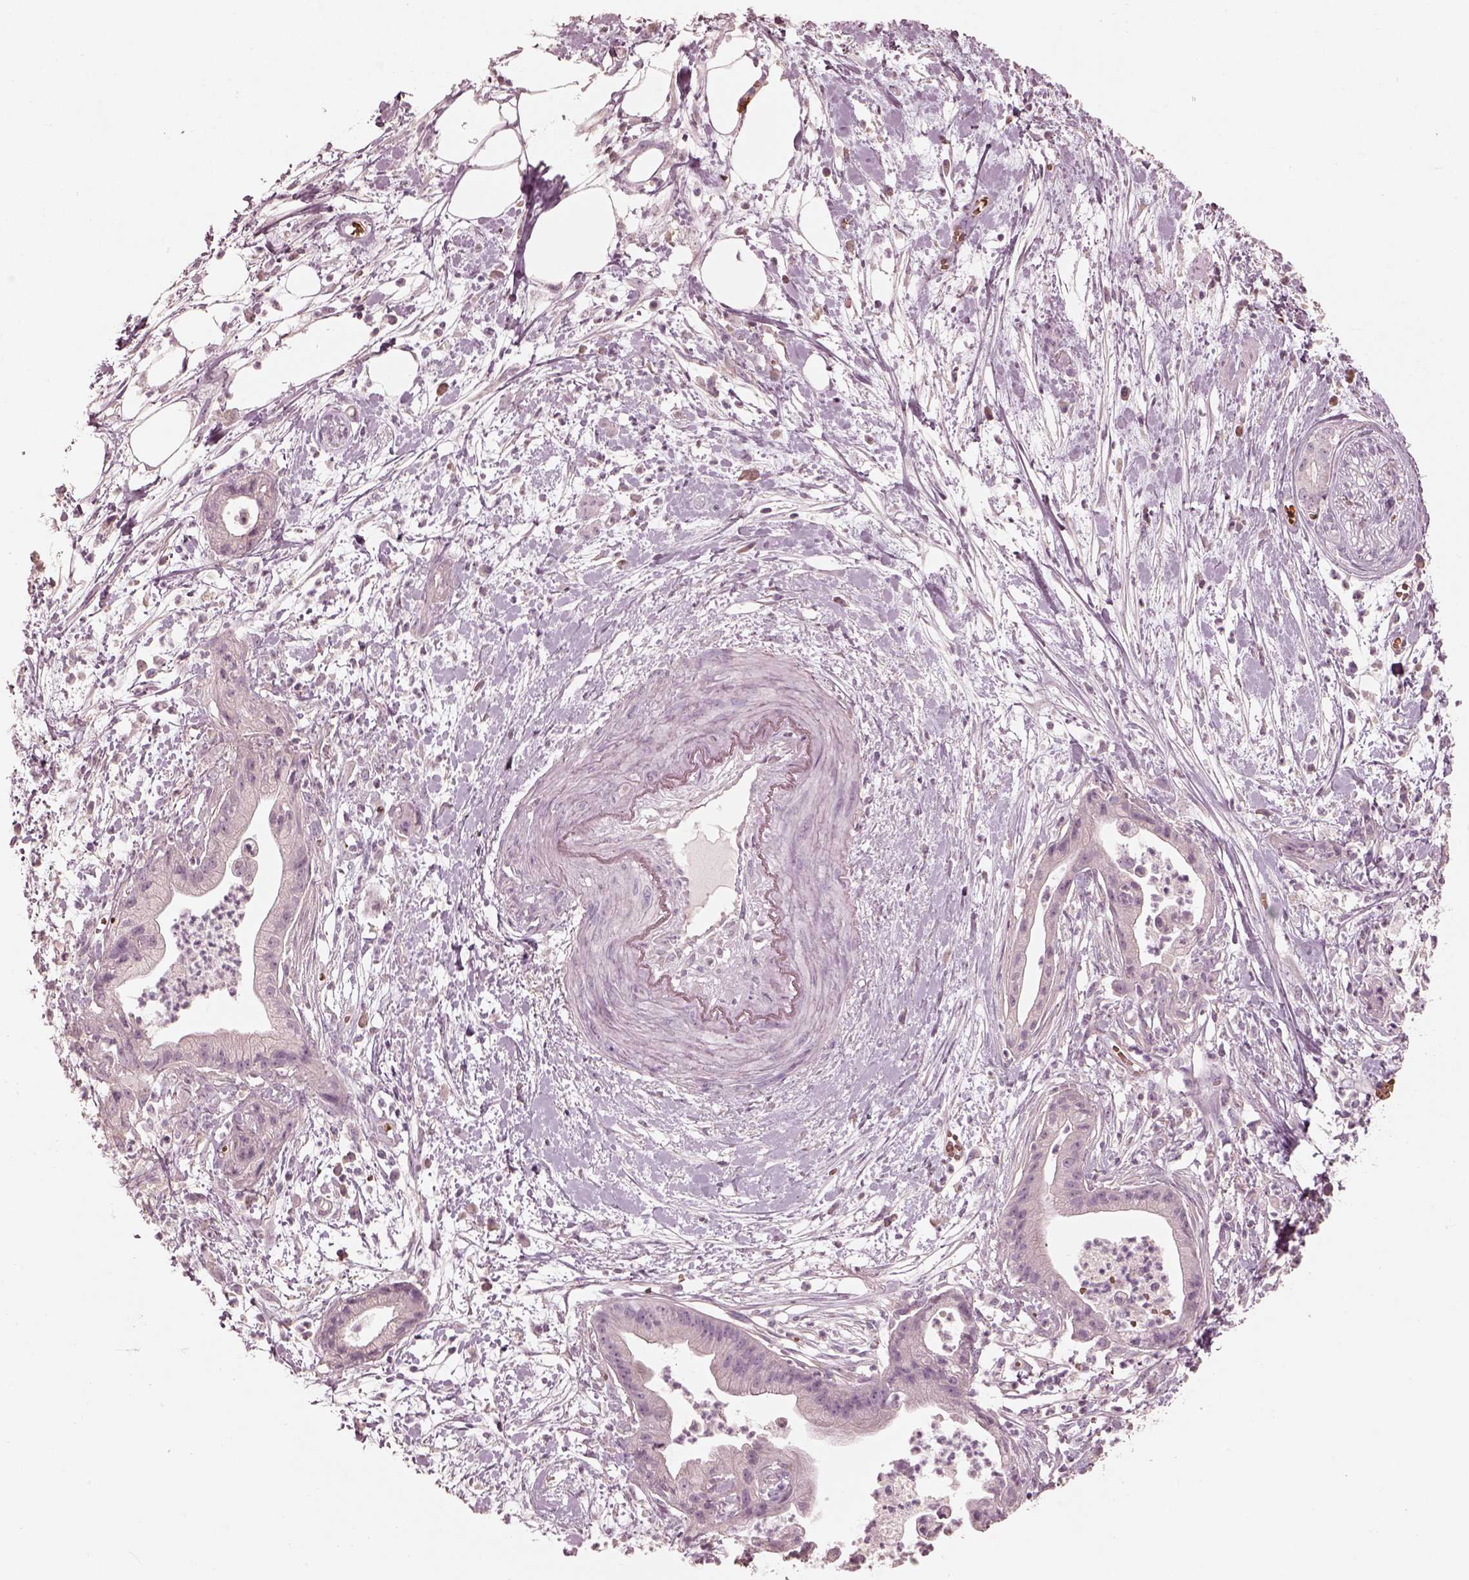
{"staining": {"intensity": "negative", "quantity": "none", "location": "none"}, "tissue": "pancreatic cancer", "cell_type": "Tumor cells", "image_type": "cancer", "snomed": [{"axis": "morphology", "description": "Normal tissue, NOS"}, {"axis": "morphology", "description": "Adenocarcinoma, NOS"}, {"axis": "topography", "description": "Lymph node"}, {"axis": "topography", "description": "Pancreas"}], "caption": "Image shows no protein positivity in tumor cells of adenocarcinoma (pancreatic) tissue. Nuclei are stained in blue.", "gene": "ANKLE1", "patient": {"sex": "female", "age": 58}}